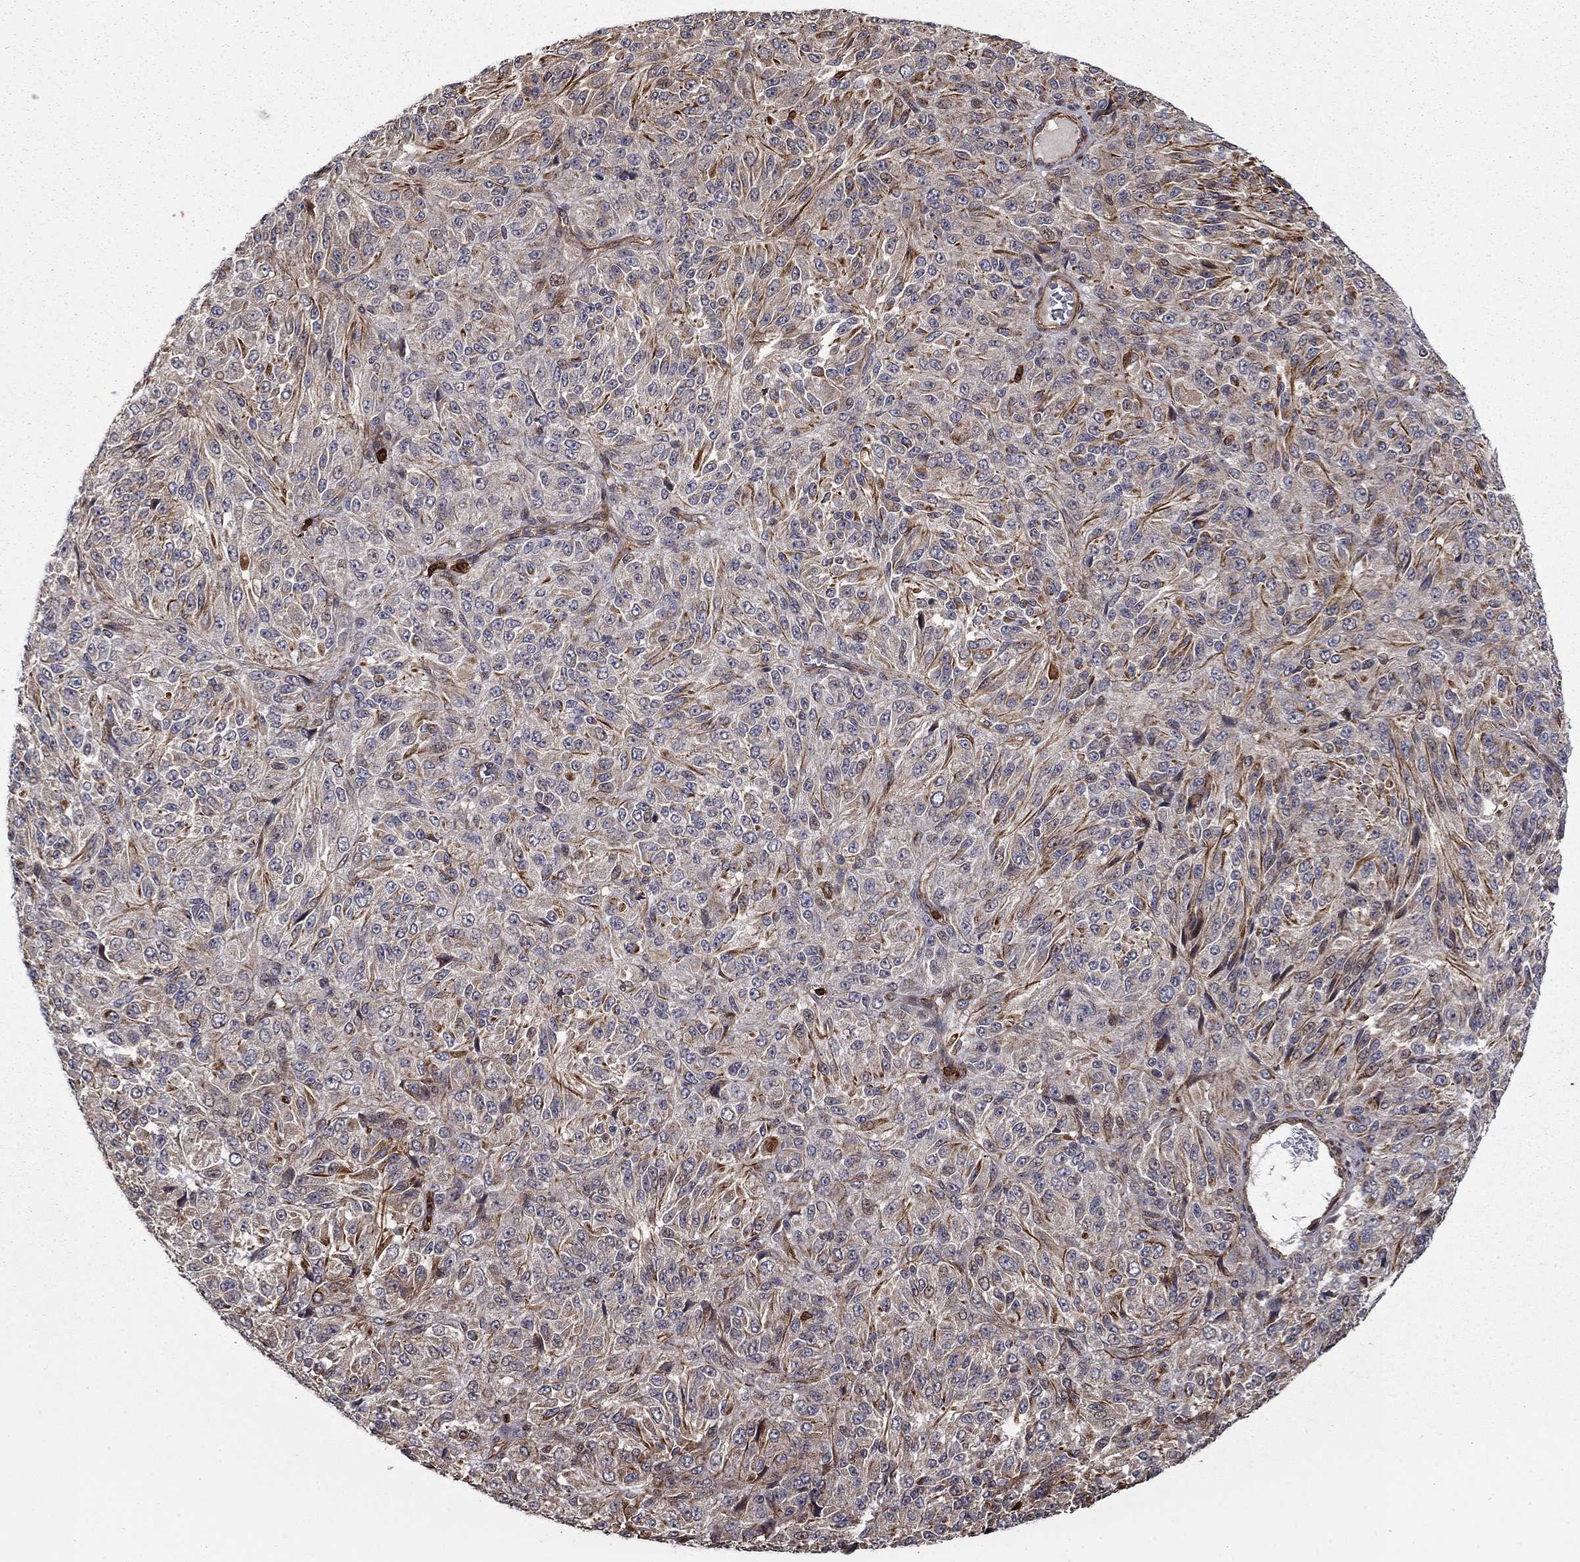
{"staining": {"intensity": "weak", "quantity": "<25%", "location": "cytoplasmic/membranous"}, "tissue": "melanoma", "cell_type": "Tumor cells", "image_type": "cancer", "snomed": [{"axis": "morphology", "description": "Malignant melanoma, Metastatic site"}, {"axis": "topography", "description": "Brain"}], "caption": "A high-resolution photomicrograph shows IHC staining of malignant melanoma (metastatic site), which reveals no significant positivity in tumor cells. Brightfield microscopy of immunohistochemistry (IHC) stained with DAB (brown) and hematoxylin (blue), captured at high magnification.", "gene": "ADM", "patient": {"sex": "female", "age": 56}}